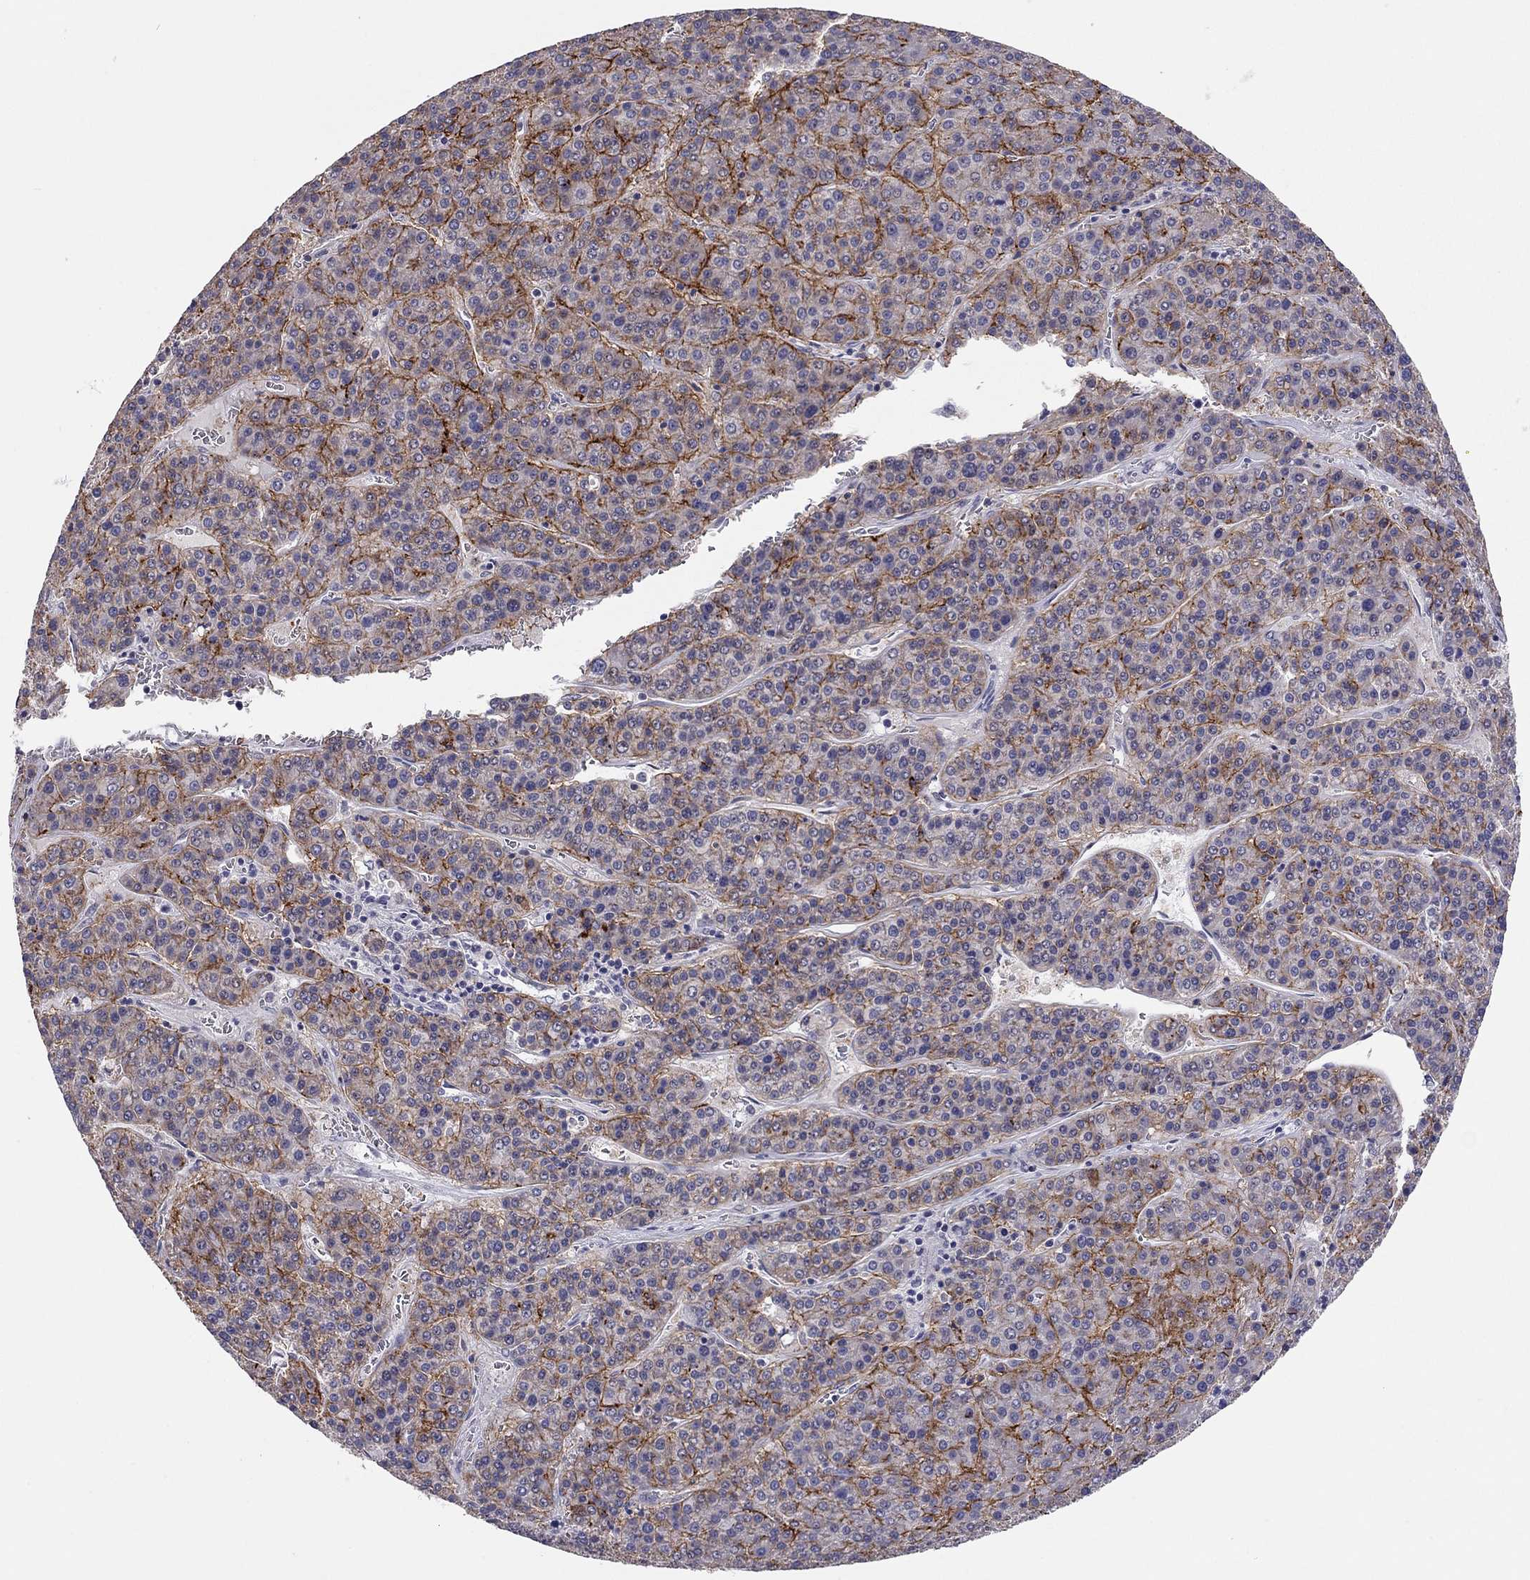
{"staining": {"intensity": "strong", "quantity": "25%-75%", "location": "cytoplasmic/membranous"}, "tissue": "liver cancer", "cell_type": "Tumor cells", "image_type": "cancer", "snomed": [{"axis": "morphology", "description": "Carcinoma, Hepatocellular, NOS"}, {"axis": "topography", "description": "Liver"}], "caption": "A histopathology image showing strong cytoplasmic/membranous expression in about 25%-75% of tumor cells in liver cancer, as visualized by brown immunohistochemical staining.", "gene": "SCARB1", "patient": {"sex": "female", "age": 58}}